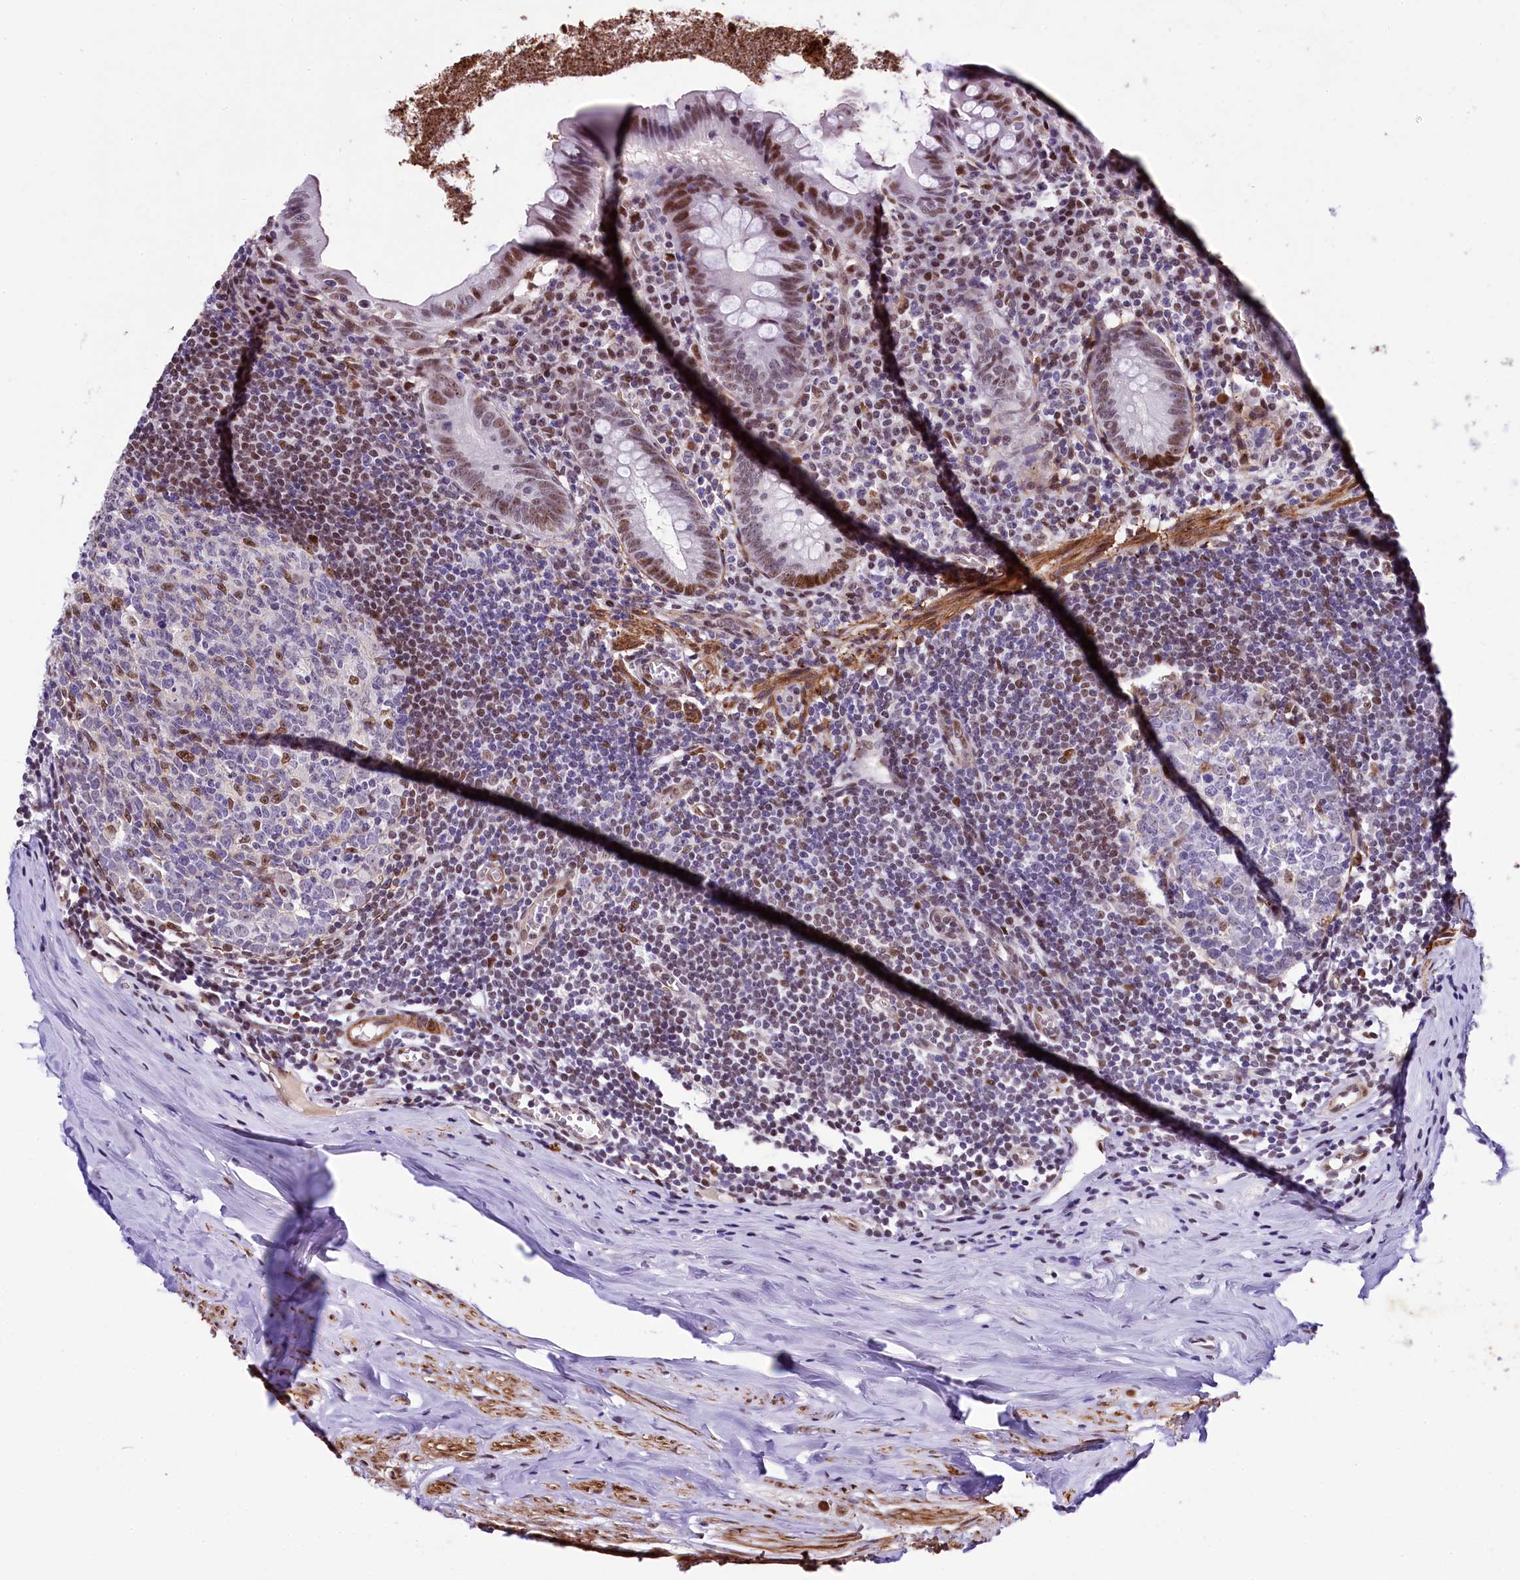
{"staining": {"intensity": "moderate", "quantity": "25%-75%", "location": "nuclear"}, "tissue": "appendix", "cell_type": "Glandular cells", "image_type": "normal", "snomed": [{"axis": "morphology", "description": "Normal tissue, NOS"}, {"axis": "topography", "description": "Appendix"}], "caption": "Protein expression analysis of unremarkable appendix shows moderate nuclear staining in approximately 25%-75% of glandular cells. The staining is performed using DAB (3,3'-diaminobenzidine) brown chromogen to label protein expression. The nuclei are counter-stained blue using hematoxylin.", "gene": "SAMD10", "patient": {"sex": "female", "age": 51}}